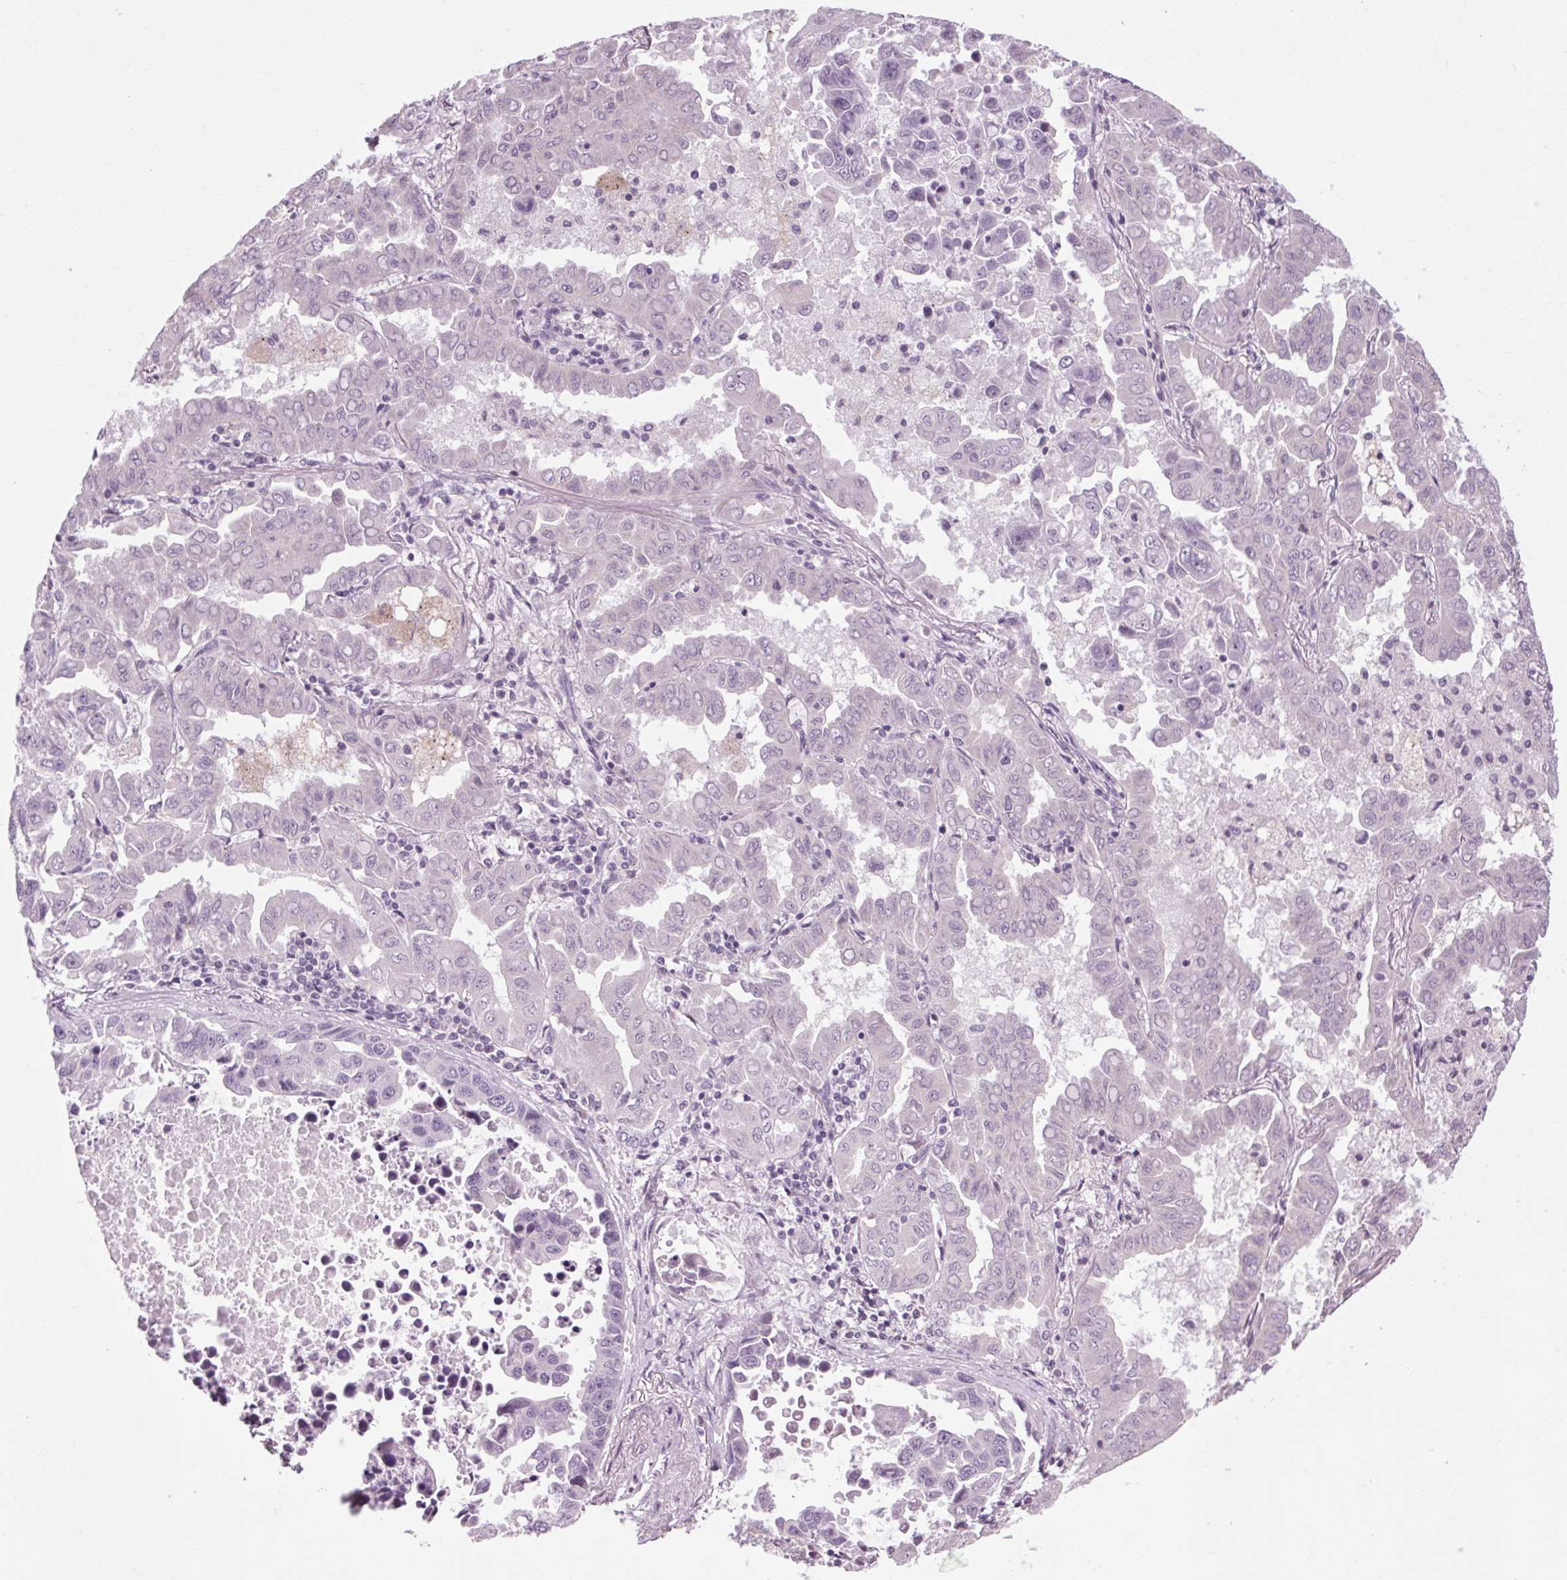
{"staining": {"intensity": "negative", "quantity": "none", "location": "none"}, "tissue": "lung cancer", "cell_type": "Tumor cells", "image_type": "cancer", "snomed": [{"axis": "morphology", "description": "Adenocarcinoma, NOS"}, {"axis": "topography", "description": "Lung"}], "caption": "Protein analysis of lung cancer shows no significant staining in tumor cells.", "gene": "KLHL40", "patient": {"sex": "male", "age": 64}}